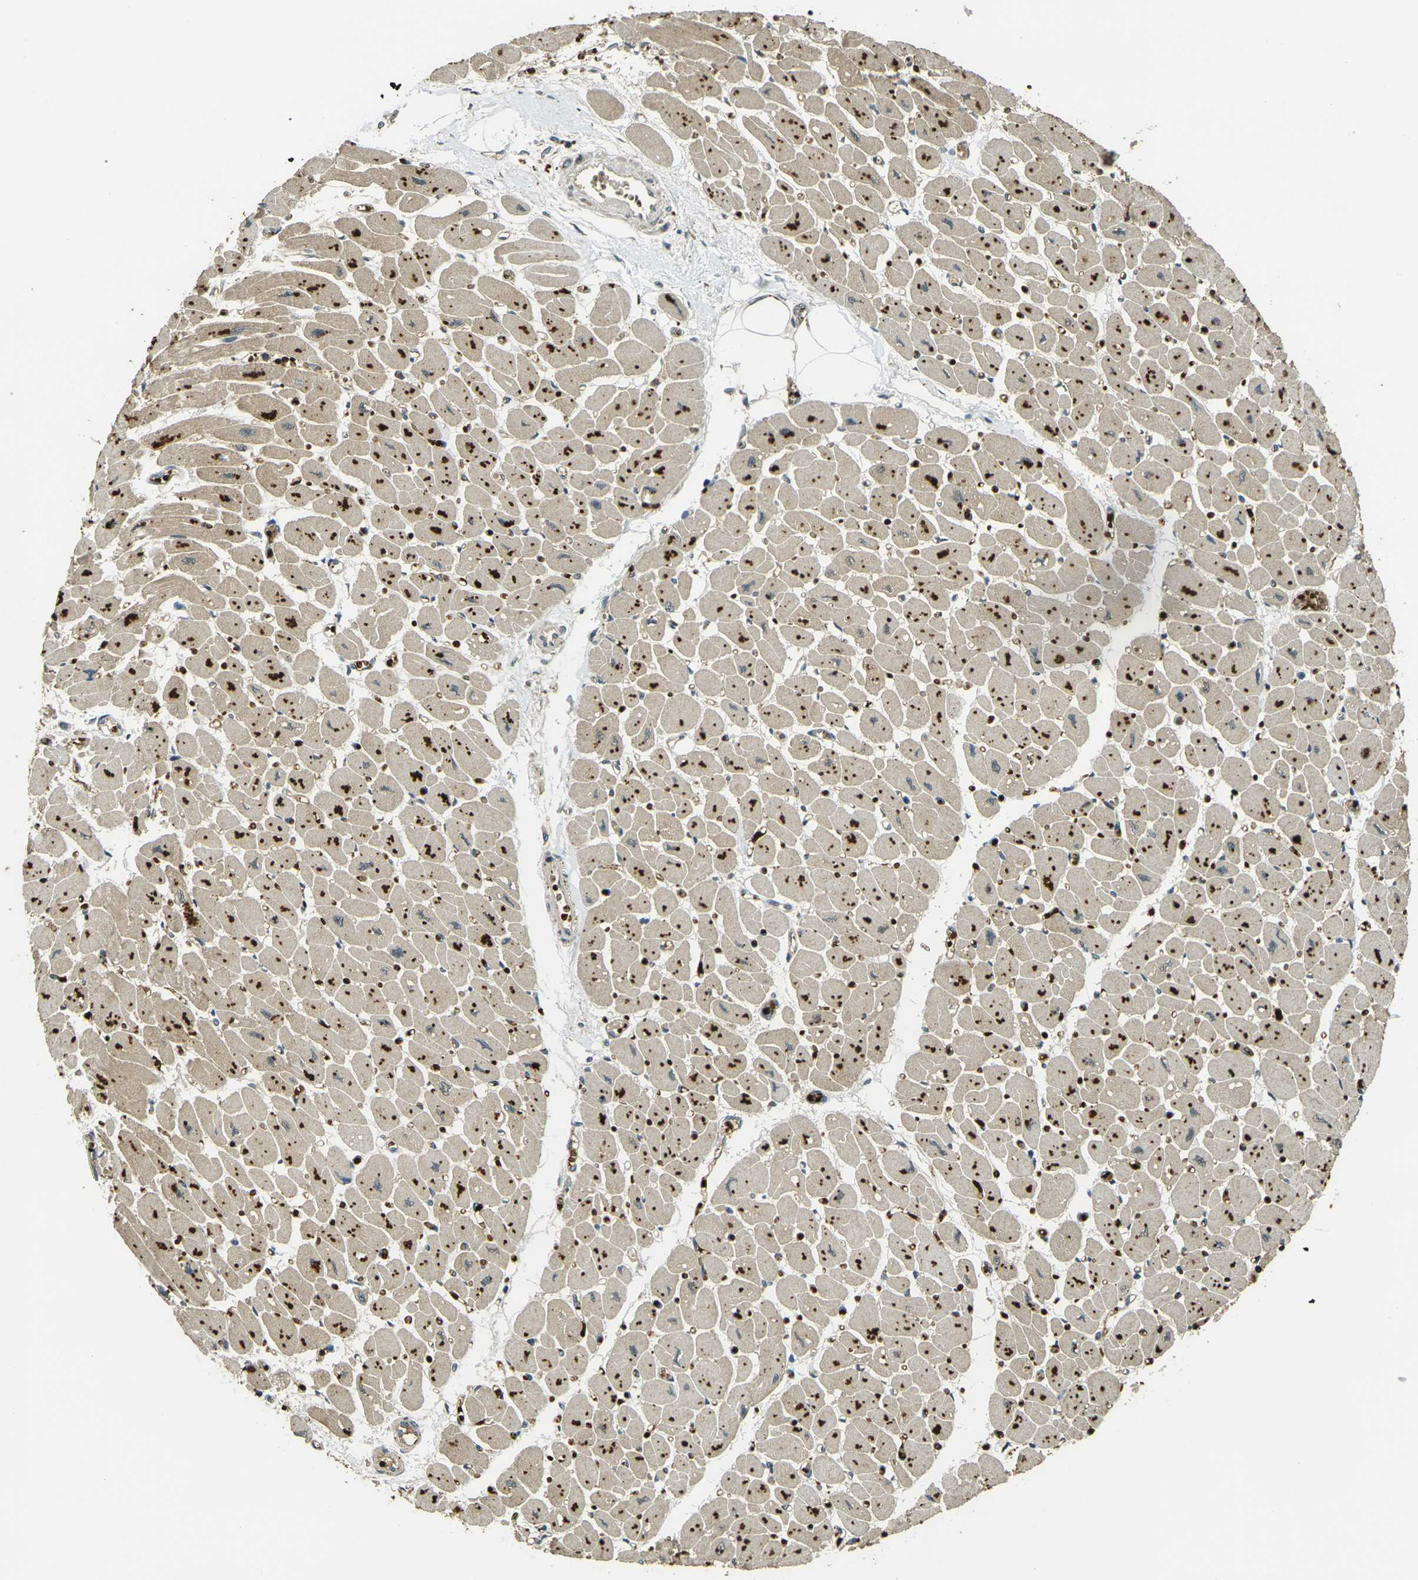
{"staining": {"intensity": "strong", "quantity": ">75%", "location": "cytoplasmic/membranous"}, "tissue": "heart muscle", "cell_type": "Cardiomyocytes", "image_type": "normal", "snomed": [{"axis": "morphology", "description": "Normal tissue, NOS"}, {"axis": "topography", "description": "Heart"}], "caption": "Immunohistochemistry (IHC) of benign heart muscle exhibits high levels of strong cytoplasmic/membranous positivity in approximately >75% of cardiomyocytes.", "gene": "TOR1A", "patient": {"sex": "female", "age": 54}}